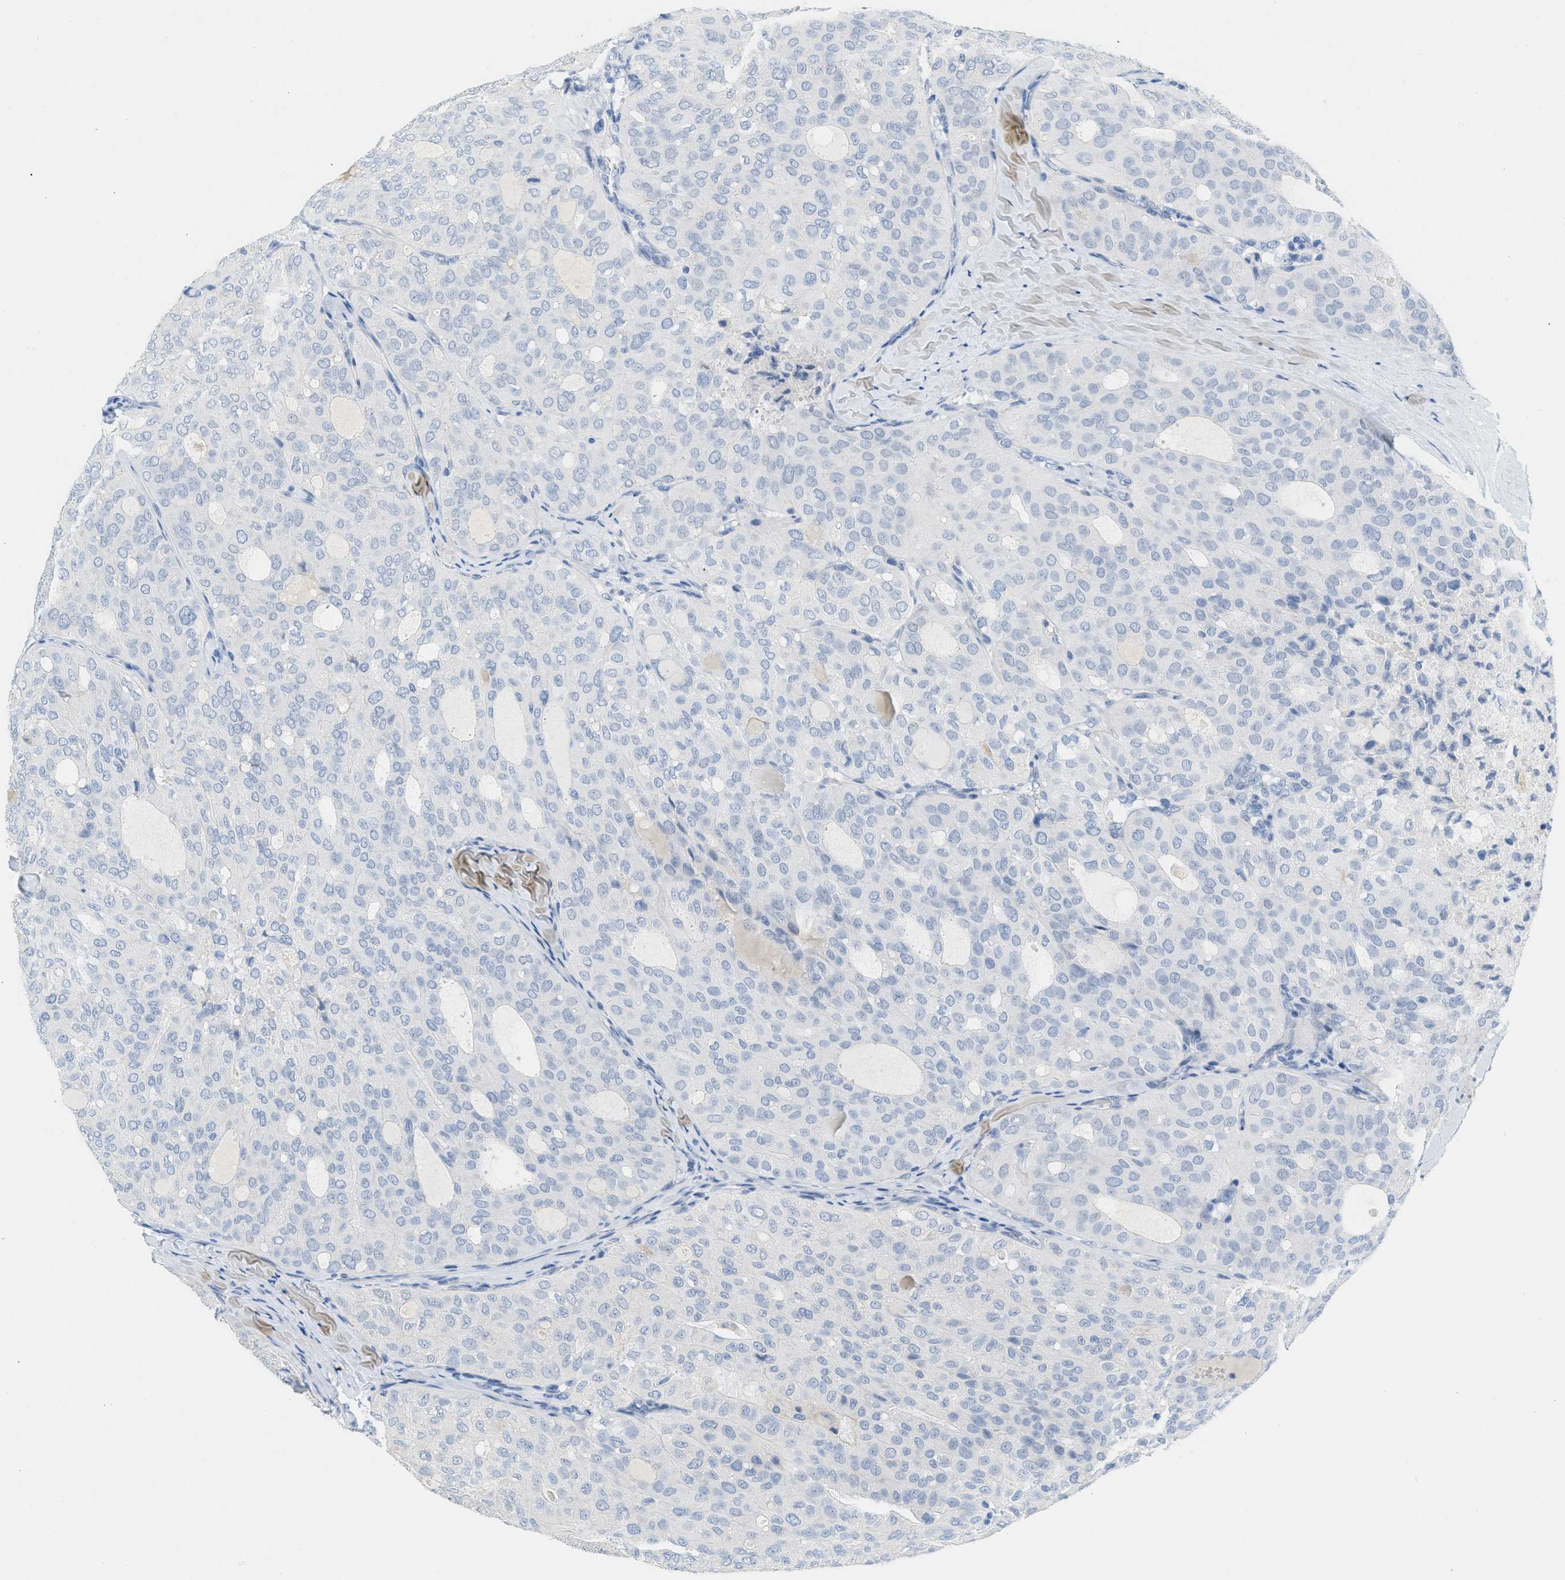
{"staining": {"intensity": "negative", "quantity": "none", "location": "none"}, "tissue": "thyroid cancer", "cell_type": "Tumor cells", "image_type": "cancer", "snomed": [{"axis": "morphology", "description": "Follicular adenoma carcinoma, NOS"}, {"axis": "topography", "description": "Thyroid gland"}], "caption": "A histopathology image of thyroid follicular adenoma carcinoma stained for a protein shows no brown staining in tumor cells.", "gene": "HSF2", "patient": {"sex": "male", "age": 75}}